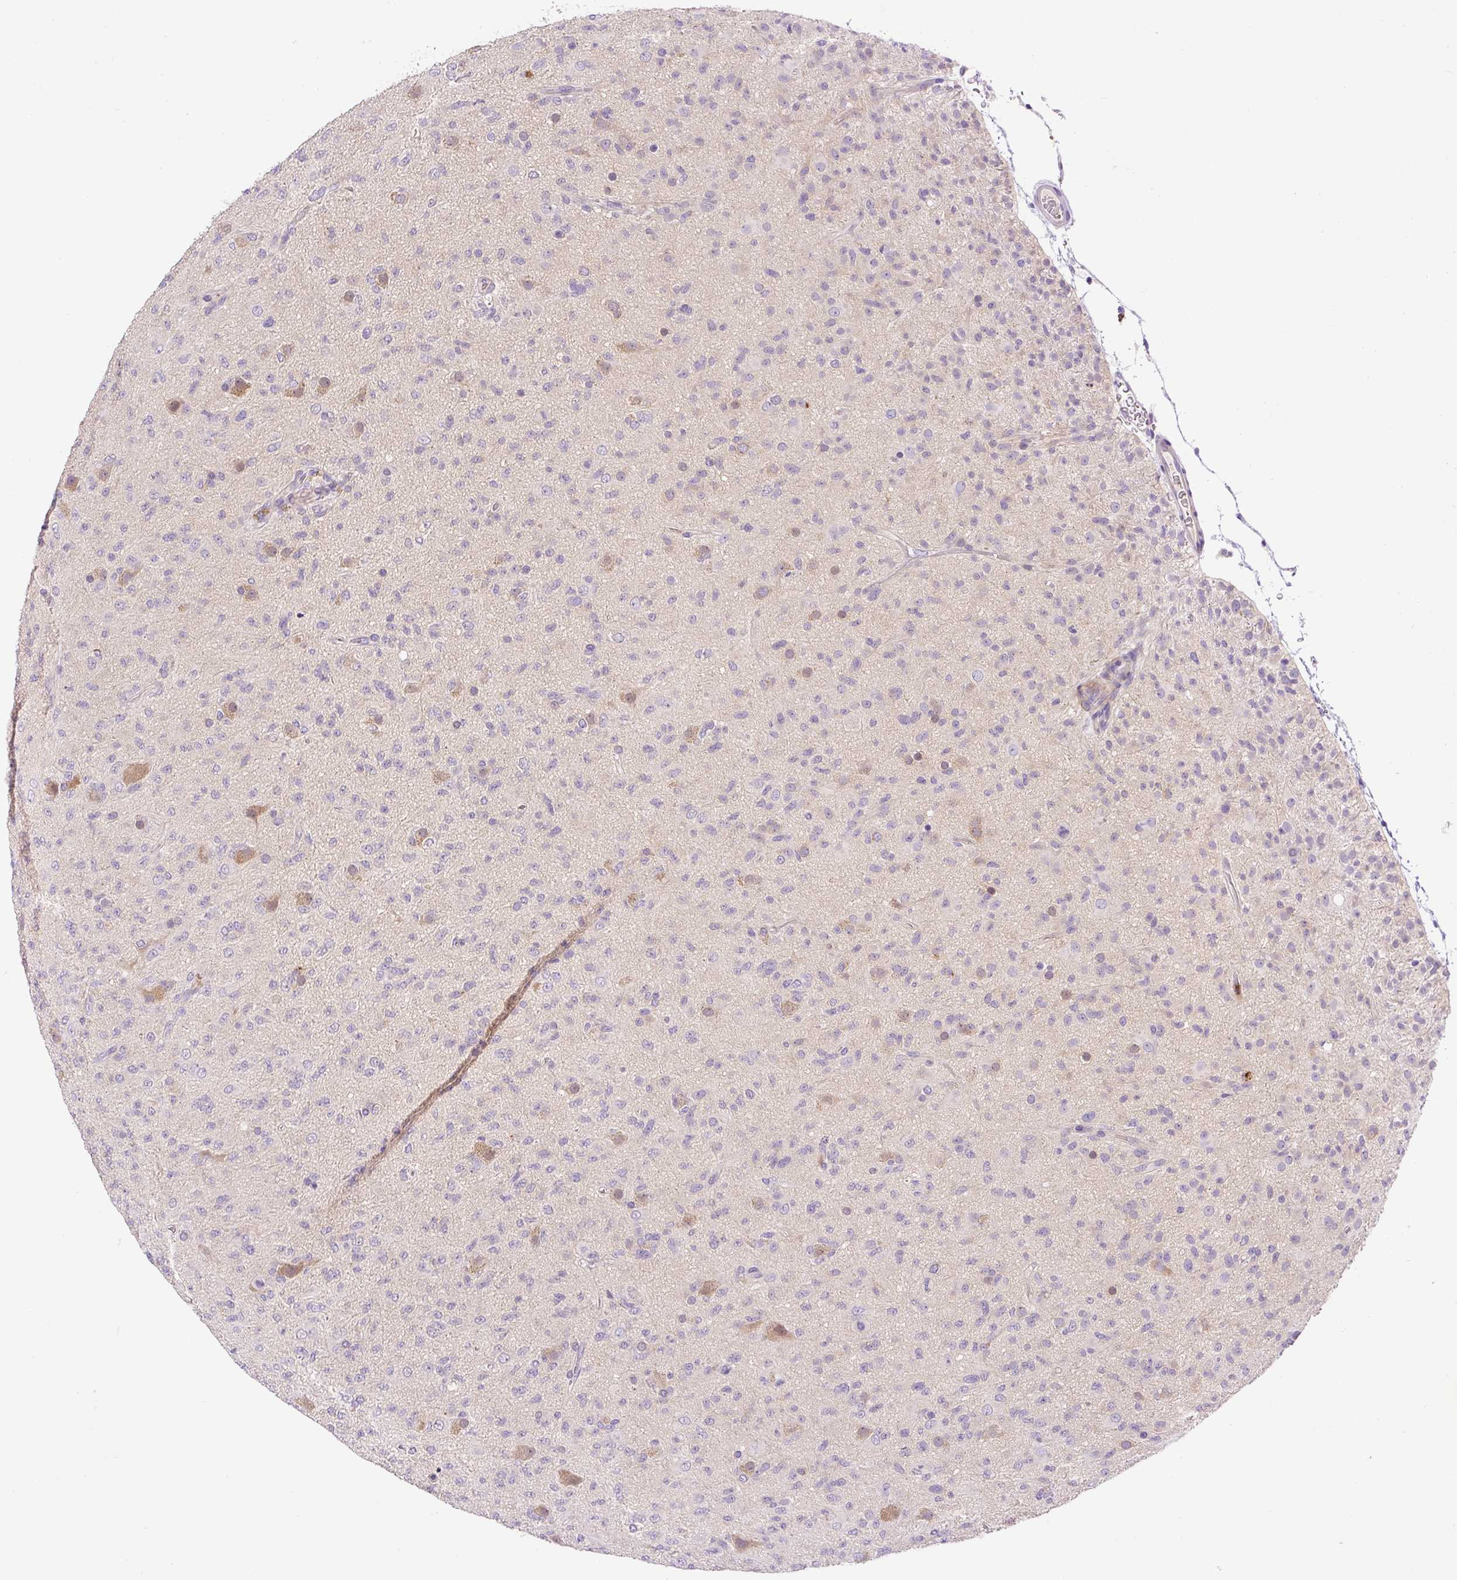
{"staining": {"intensity": "negative", "quantity": "none", "location": "none"}, "tissue": "glioma", "cell_type": "Tumor cells", "image_type": "cancer", "snomed": [{"axis": "morphology", "description": "Glioma, malignant, Low grade"}, {"axis": "topography", "description": "Brain"}], "caption": "Photomicrograph shows no significant protein positivity in tumor cells of glioma.", "gene": "LHFPL5", "patient": {"sex": "male", "age": 65}}